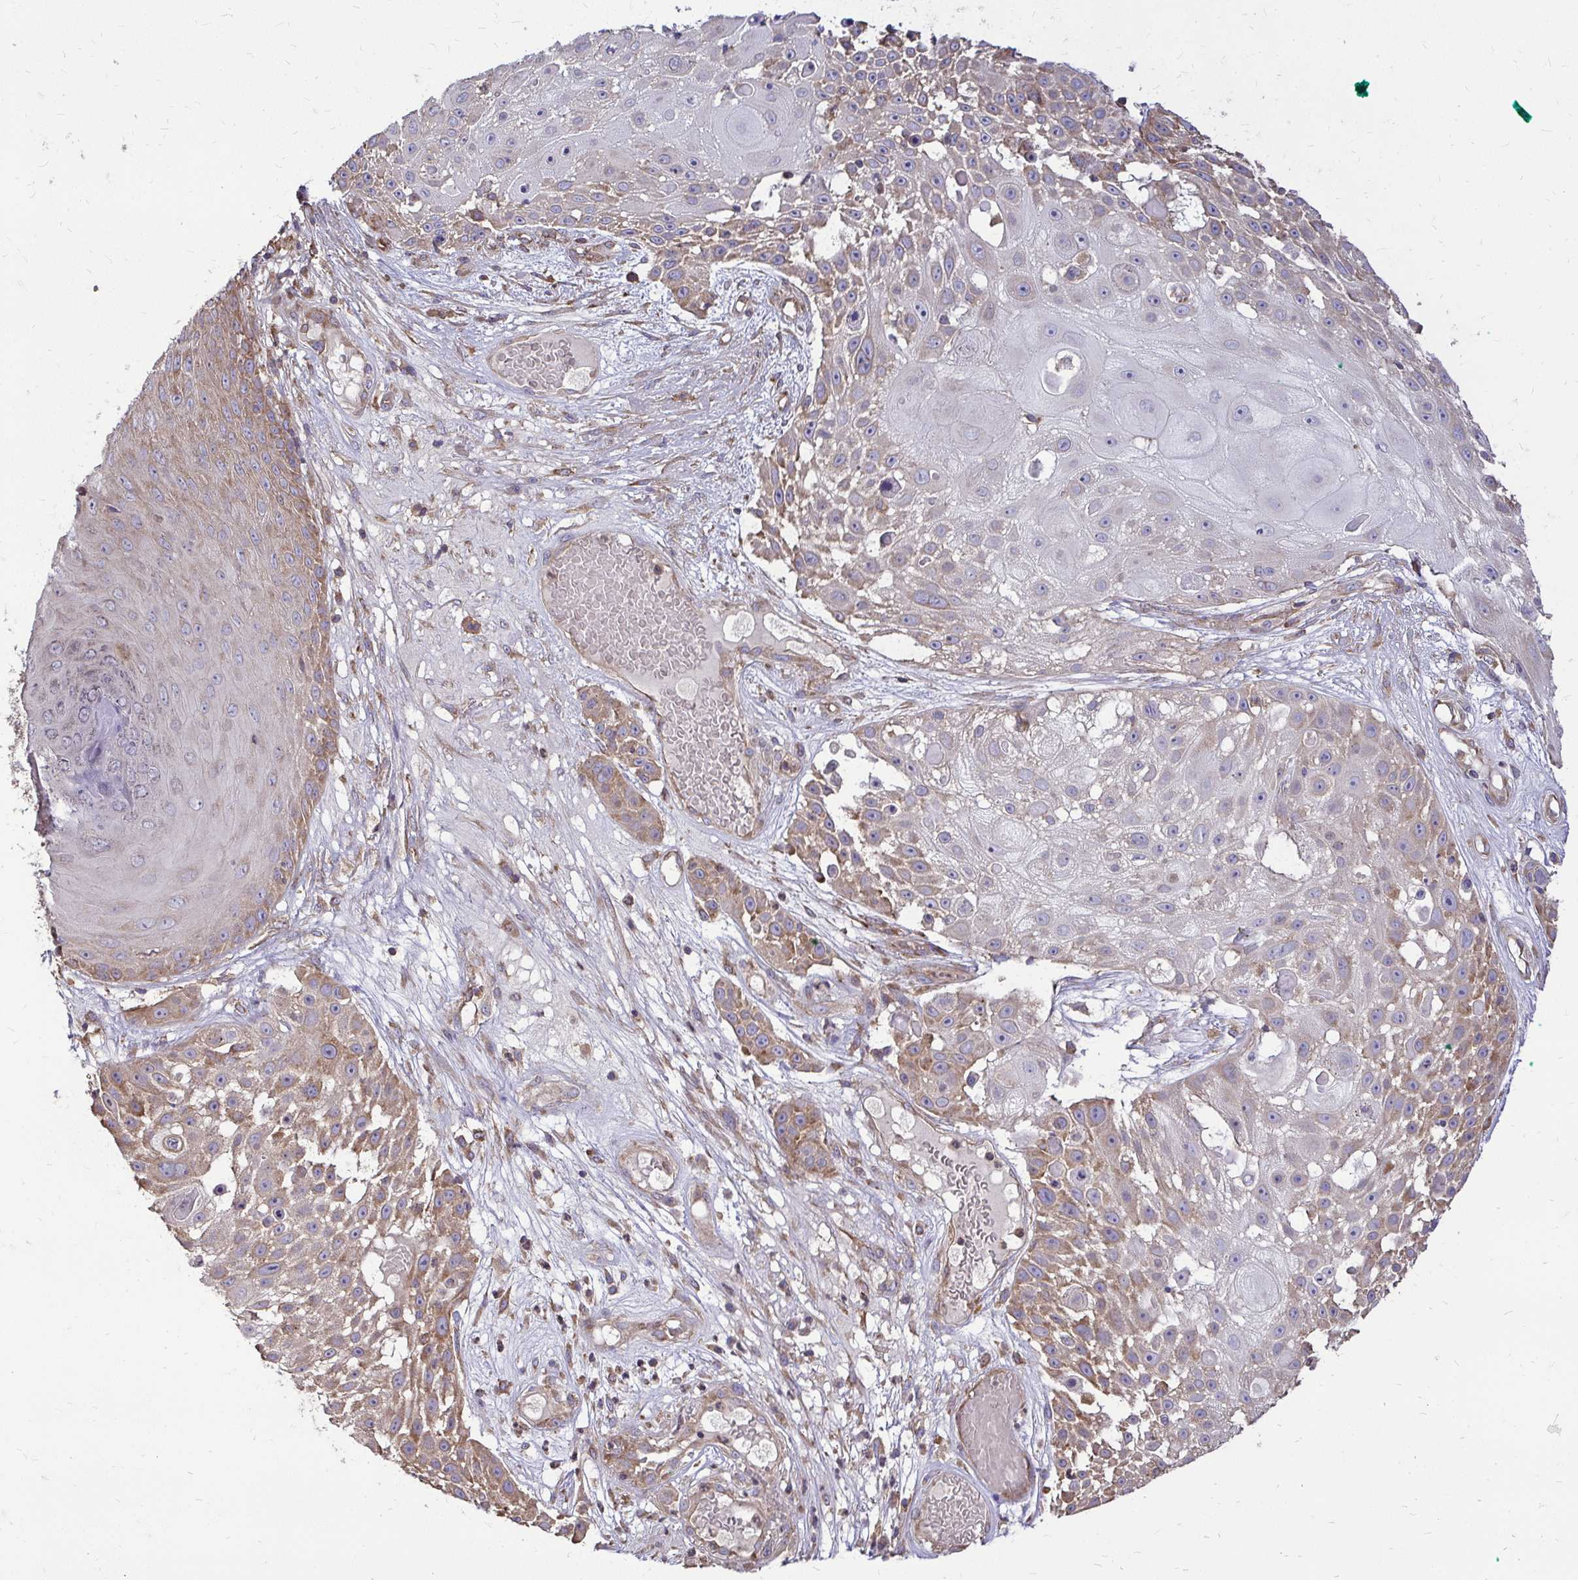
{"staining": {"intensity": "moderate", "quantity": "25%-75%", "location": "cytoplasmic/membranous"}, "tissue": "skin cancer", "cell_type": "Tumor cells", "image_type": "cancer", "snomed": [{"axis": "morphology", "description": "Squamous cell carcinoma, NOS"}, {"axis": "topography", "description": "Skin"}], "caption": "There is medium levels of moderate cytoplasmic/membranous positivity in tumor cells of skin cancer (squamous cell carcinoma), as demonstrated by immunohistochemical staining (brown color).", "gene": "FMR1", "patient": {"sex": "female", "age": 86}}